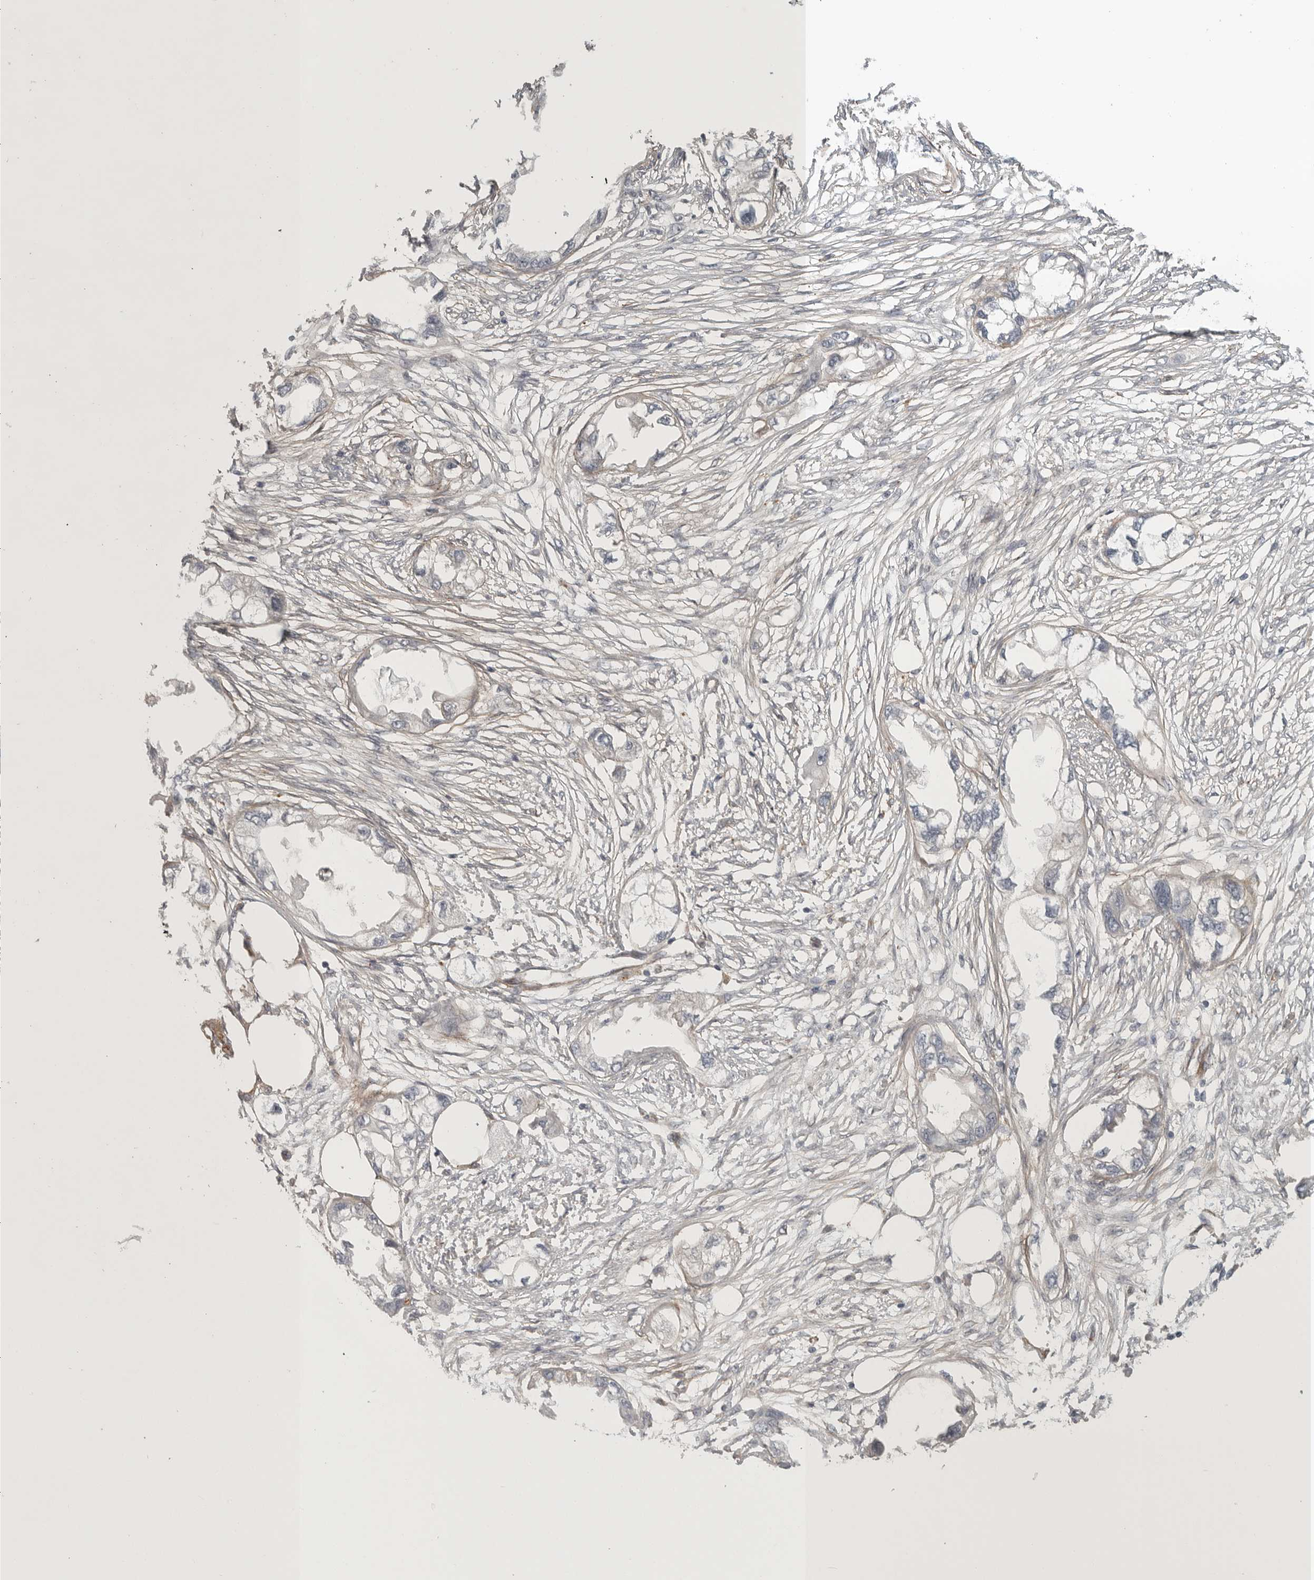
{"staining": {"intensity": "negative", "quantity": "none", "location": "none"}, "tissue": "endometrial cancer", "cell_type": "Tumor cells", "image_type": "cancer", "snomed": [{"axis": "morphology", "description": "Adenocarcinoma, NOS"}, {"axis": "morphology", "description": "Adenocarcinoma, metastatic, NOS"}, {"axis": "topography", "description": "Adipose tissue"}, {"axis": "topography", "description": "Endometrium"}], "caption": "An immunohistochemistry (IHC) histopathology image of metastatic adenocarcinoma (endometrial) is shown. There is no staining in tumor cells of metastatic adenocarcinoma (endometrial).", "gene": "LONRF1", "patient": {"sex": "female", "age": 67}}